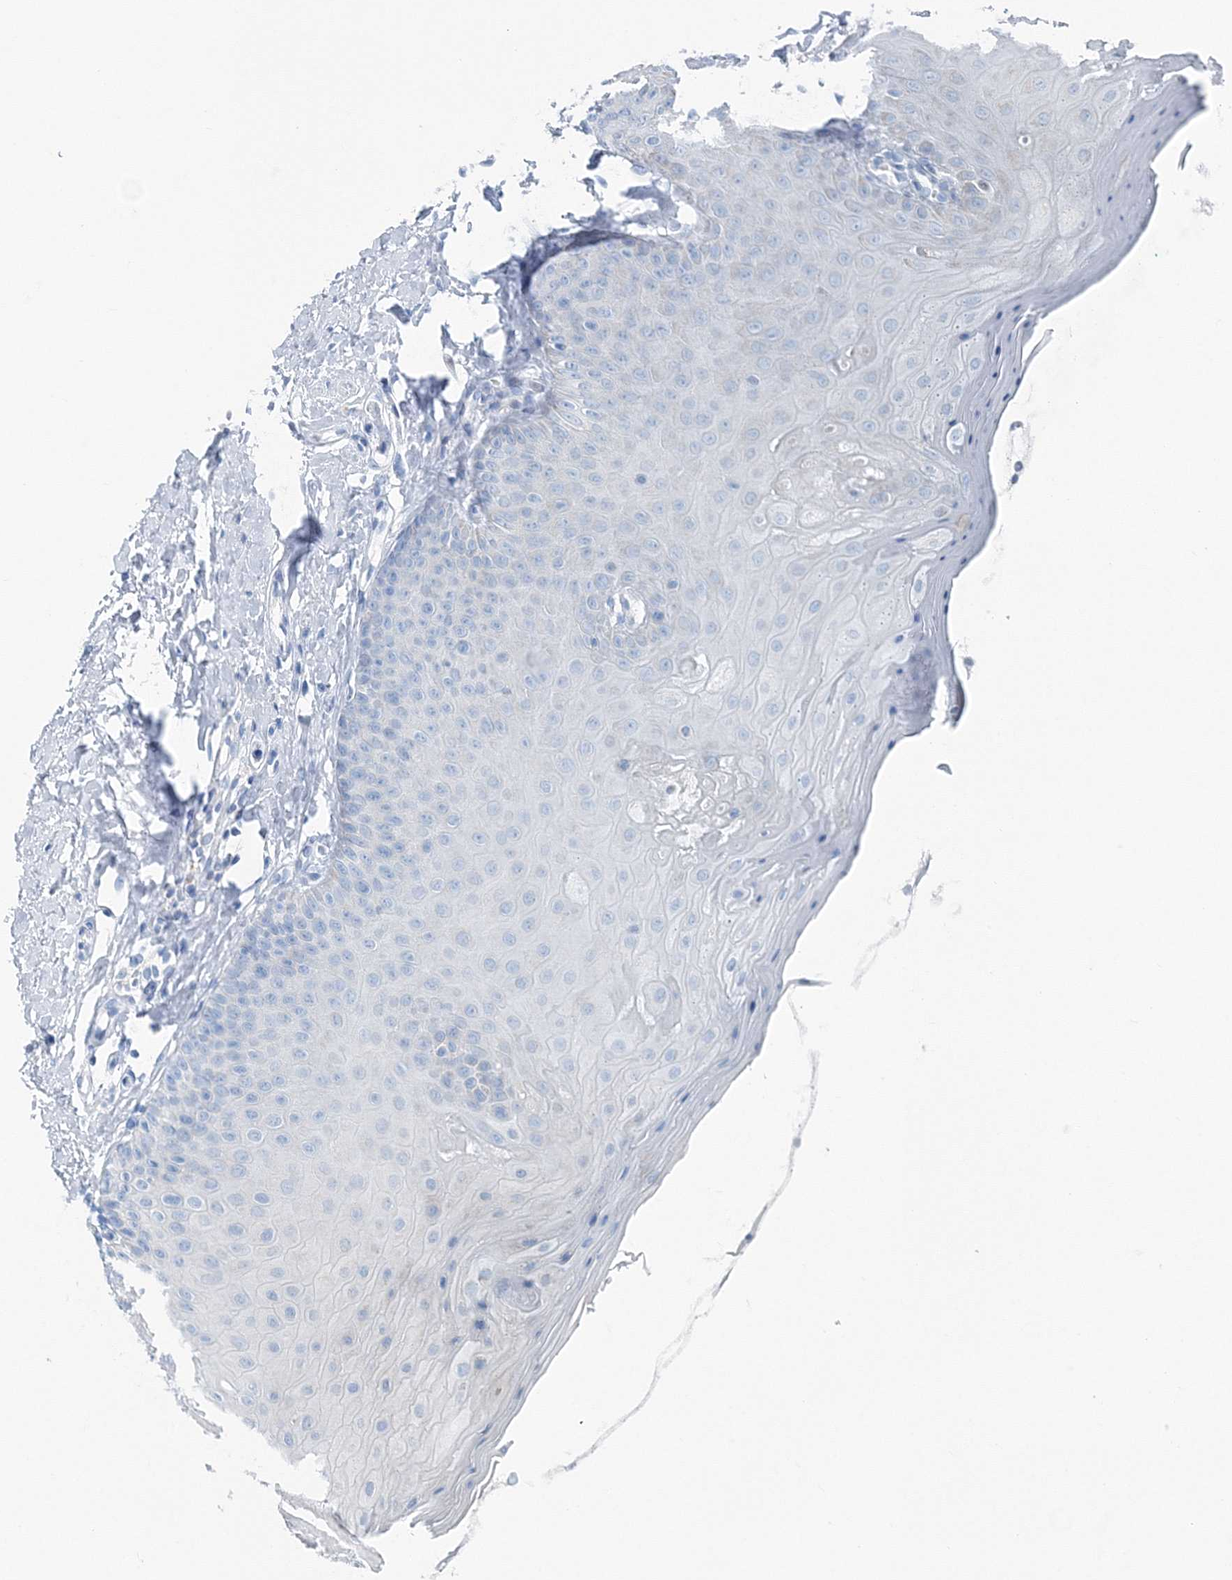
{"staining": {"intensity": "negative", "quantity": "none", "location": "none"}, "tissue": "oral mucosa", "cell_type": "Squamous epithelial cells", "image_type": "normal", "snomed": [{"axis": "morphology", "description": "Normal tissue, NOS"}, {"axis": "topography", "description": "Oral tissue"}], "caption": "An IHC histopathology image of unremarkable oral mucosa is shown. There is no staining in squamous epithelial cells of oral mucosa. (DAB IHC visualized using brightfield microscopy, high magnification).", "gene": "GABARAPL2", "patient": {"sex": "female", "age": 31}}